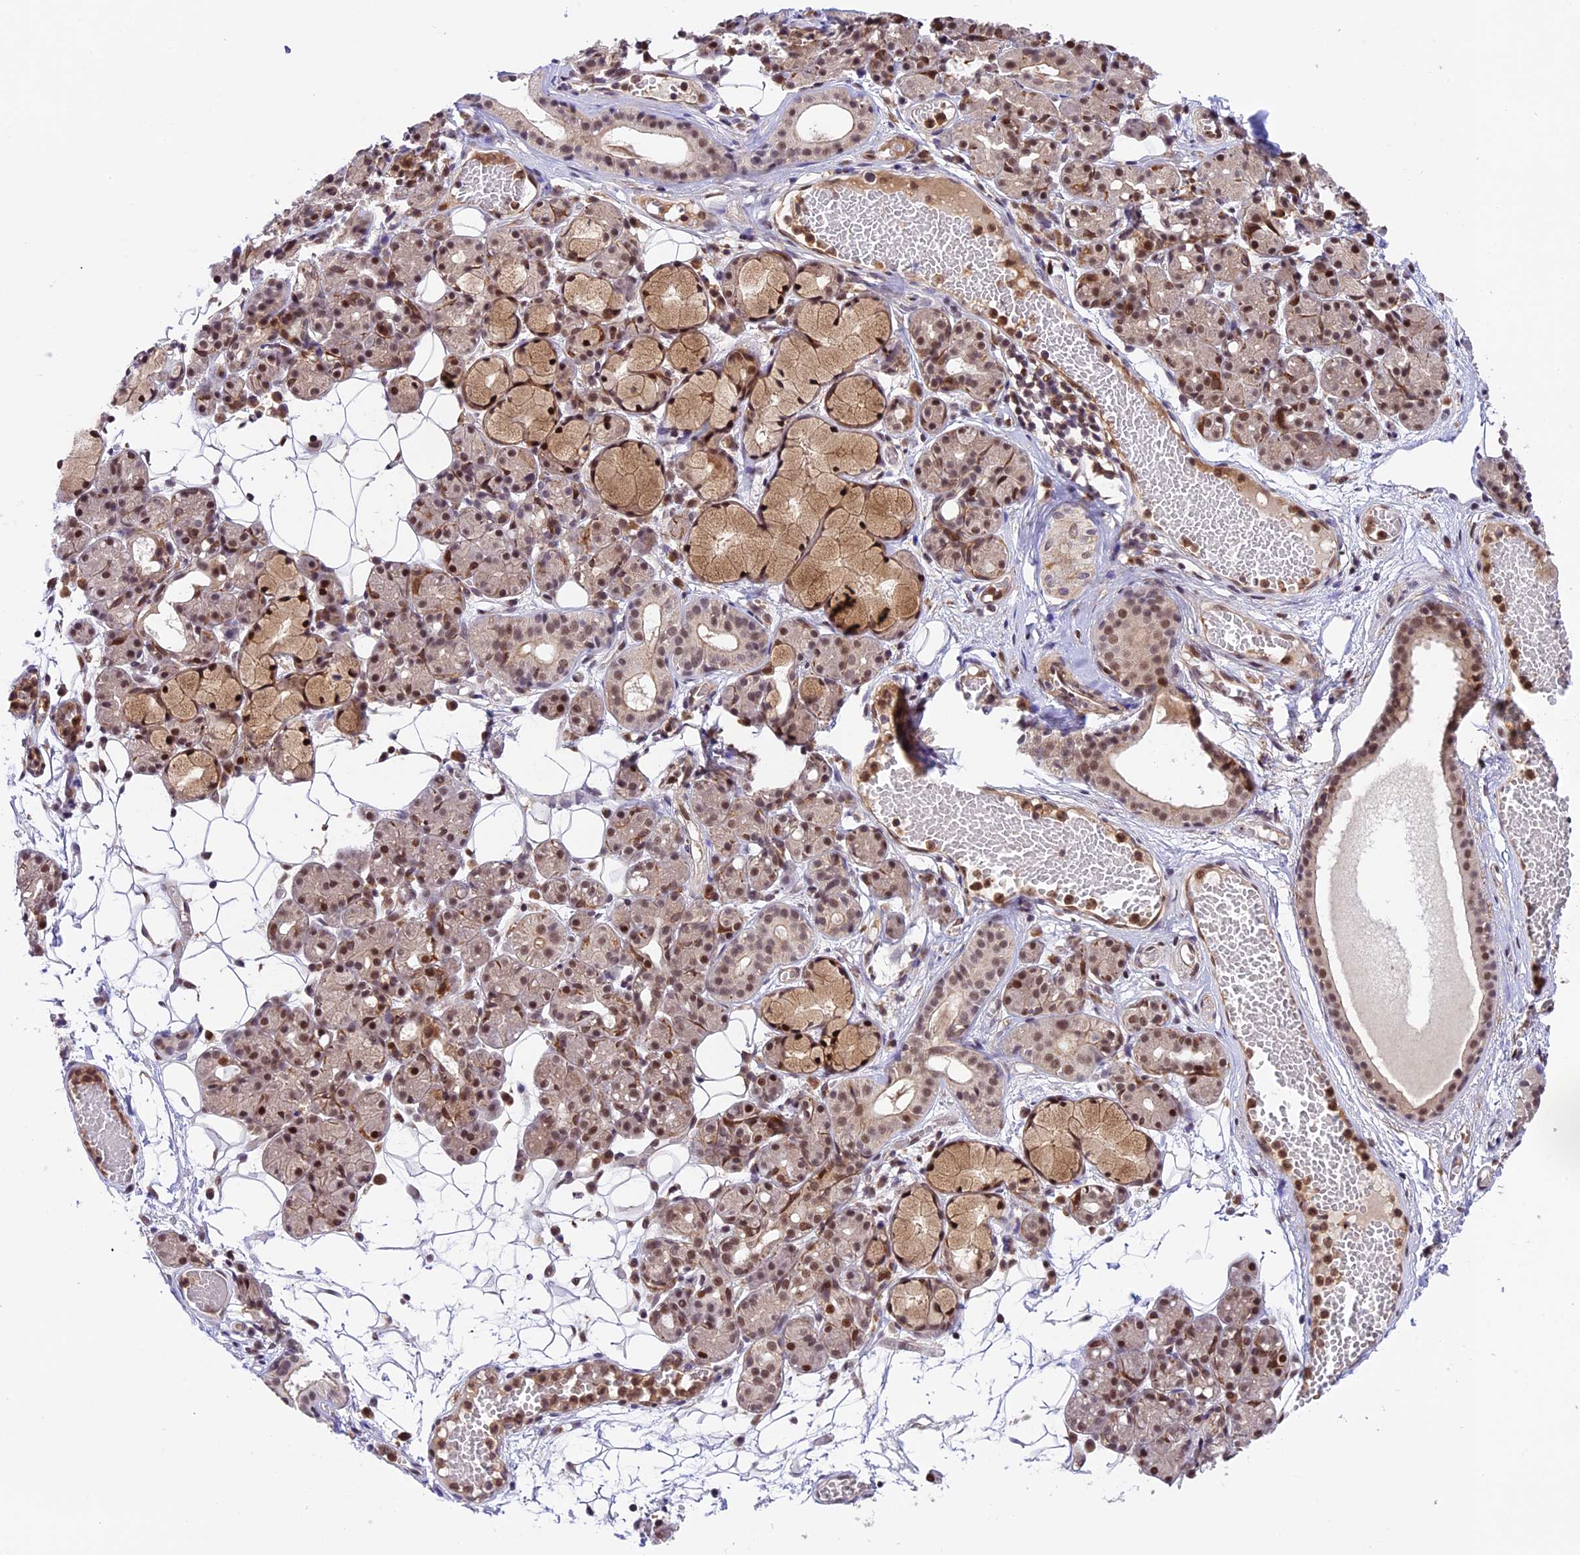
{"staining": {"intensity": "moderate", "quantity": "25%-75%", "location": "cytoplasmic/membranous,nuclear"}, "tissue": "salivary gland", "cell_type": "Glandular cells", "image_type": "normal", "snomed": [{"axis": "morphology", "description": "Normal tissue, NOS"}, {"axis": "topography", "description": "Salivary gland"}], "caption": "Immunohistochemistry (IHC) (DAB (3,3'-diaminobenzidine)) staining of benign salivary gland exhibits moderate cytoplasmic/membranous,nuclear protein expression in about 25%-75% of glandular cells.", "gene": "DHX38", "patient": {"sex": "male", "age": 63}}